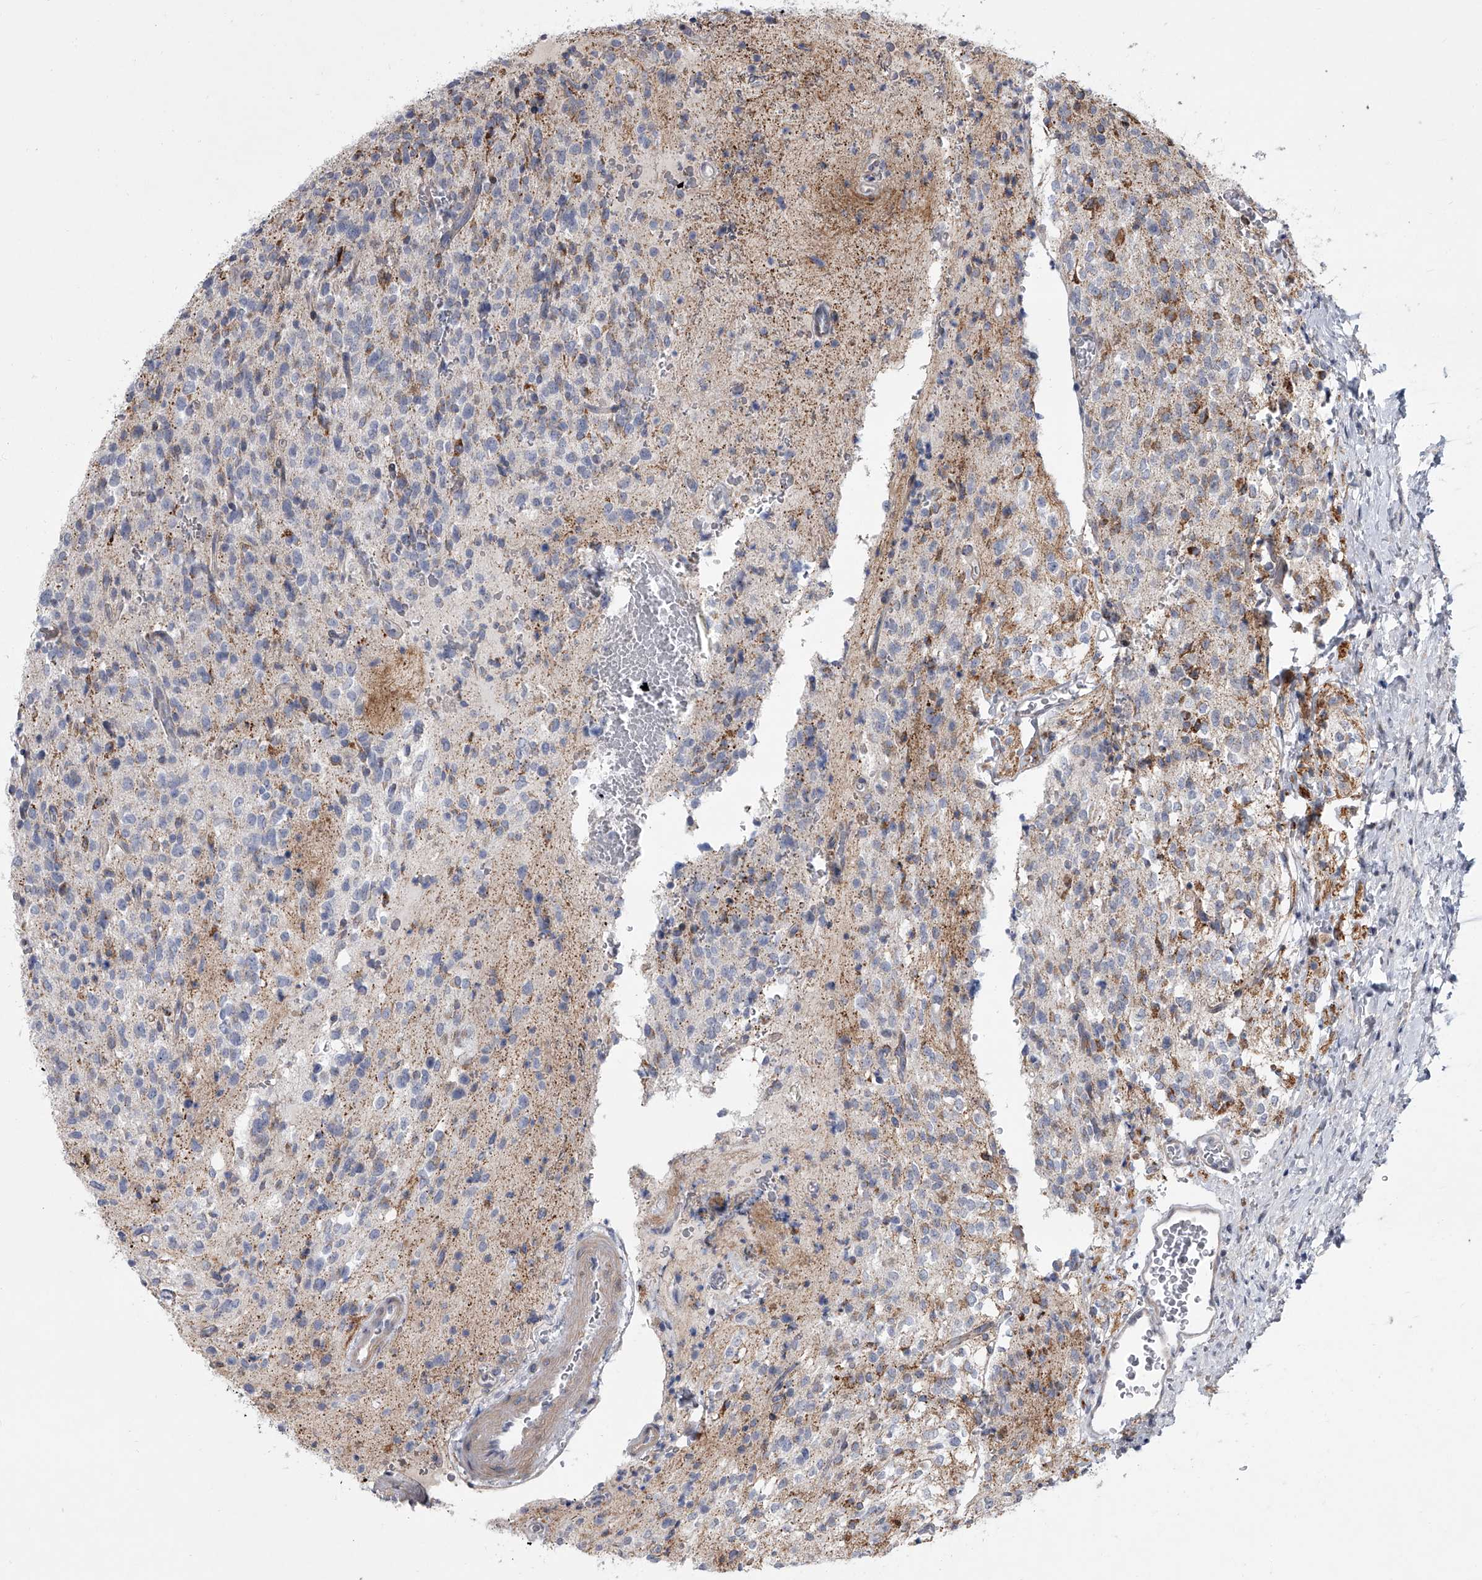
{"staining": {"intensity": "negative", "quantity": "none", "location": "none"}, "tissue": "glioma", "cell_type": "Tumor cells", "image_type": "cancer", "snomed": [{"axis": "morphology", "description": "Glioma, malignant, High grade"}, {"axis": "topography", "description": "Brain"}], "caption": "Tumor cells show no significant staining in glioma.", "gene": "HEATR6", "patient": {"sex": "male", "age": 34}}